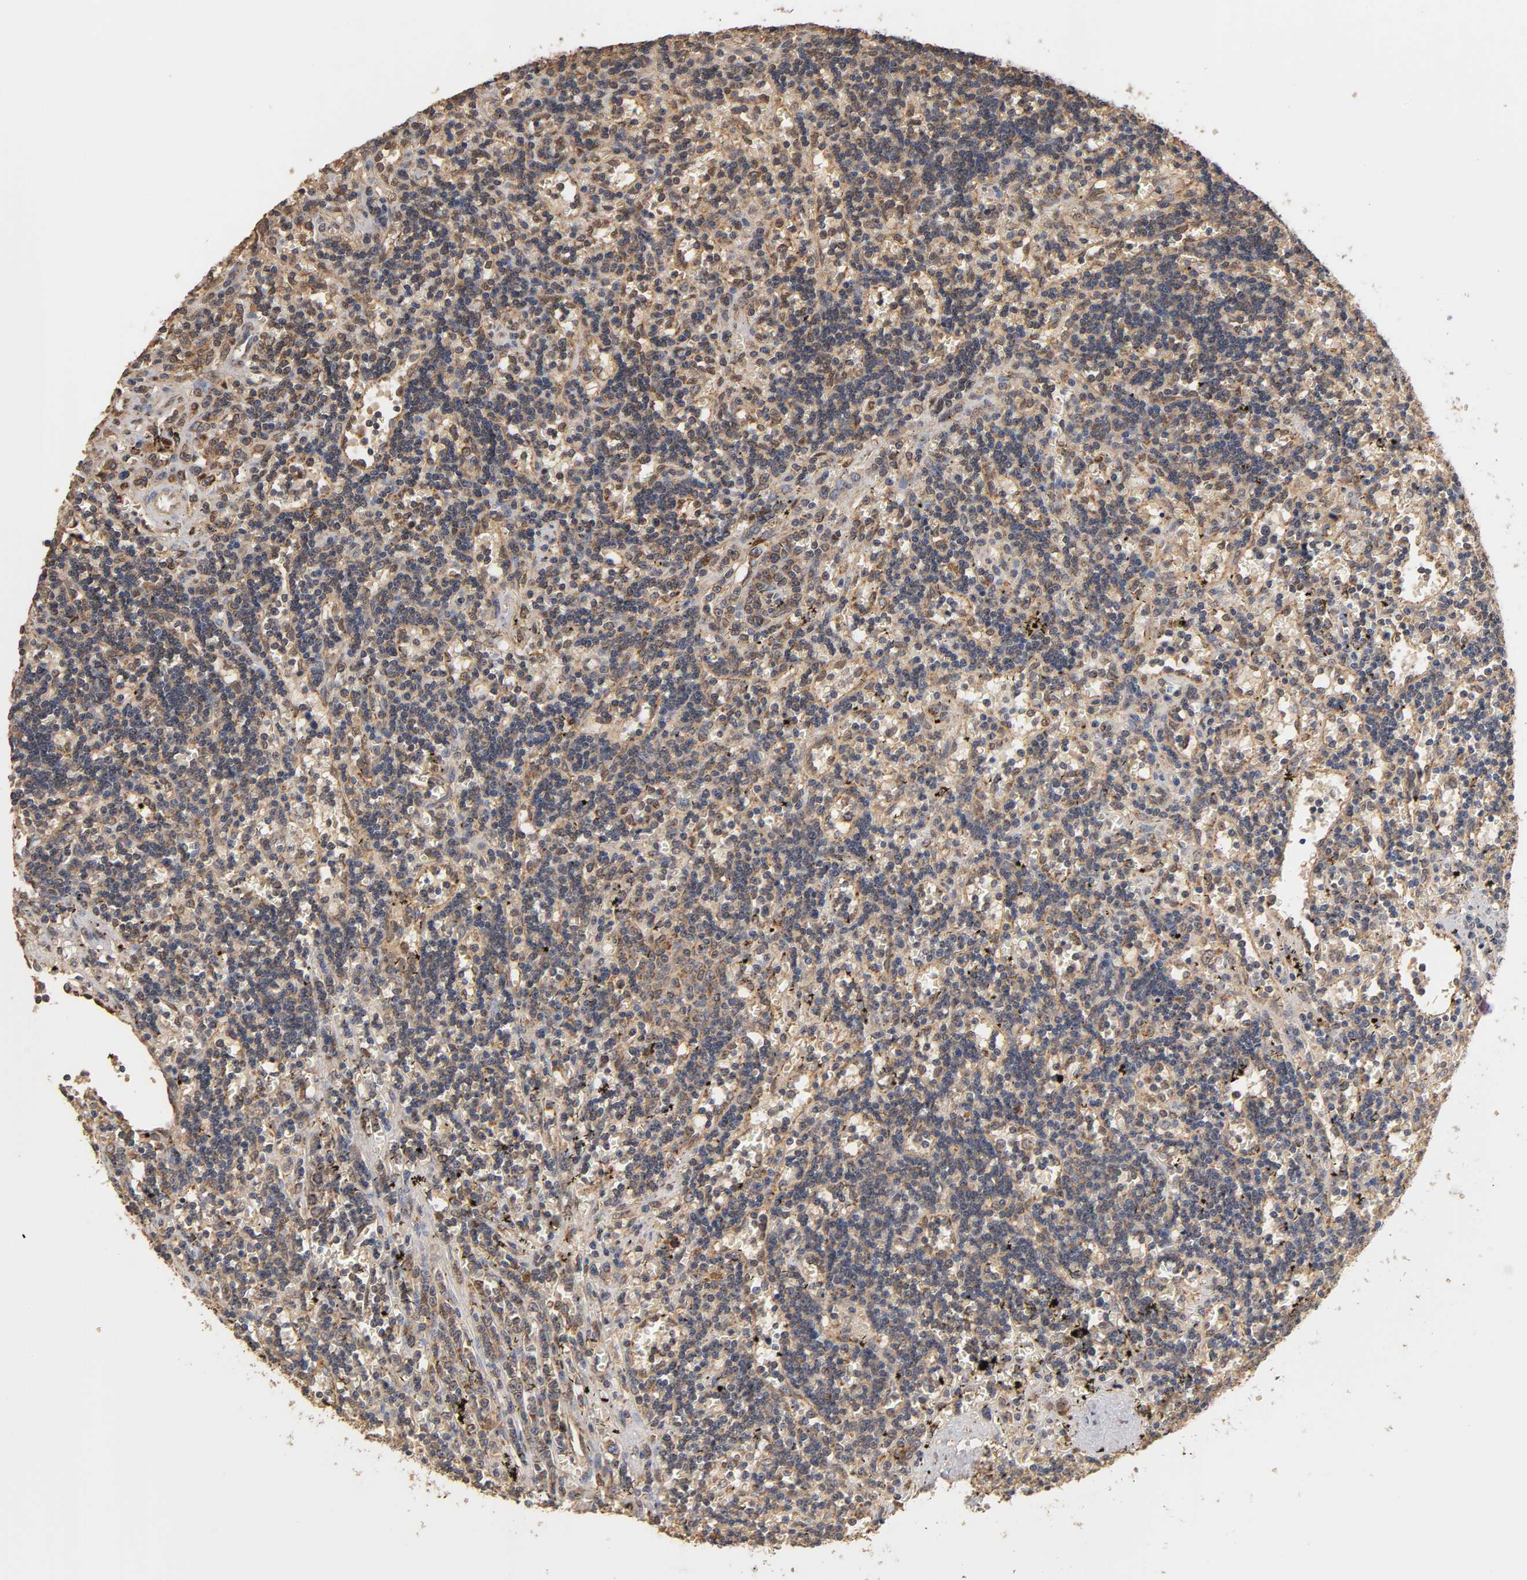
{"staining": {"intensity": "moderate", "quantity": ">75%", "location": "cytoplasmic/membranous"}, "tissue": "lymphoma", "cell_type": "Tumor cells", "image_type": "cancer", "snomed": [{"axis": "morphology", "description": "Malignant lymphoma, non-Hodgkin's type, Low grade"}, {"axis": "topography", "description": "Spleen"}], "caption": "Immunohistochemistry of low-grade malignant lymphoma, non-Hodgkin's type shows medium levels of moderate cytoplasmic/membranous staining in about >75% of tumor cells. The protein is stained brown, and the nuclei are stained in blue (DAB IHC with brightfield microscopy, high magnification).", "gene": "PKN1", "patient": {"sex": "male", "age": 60}}